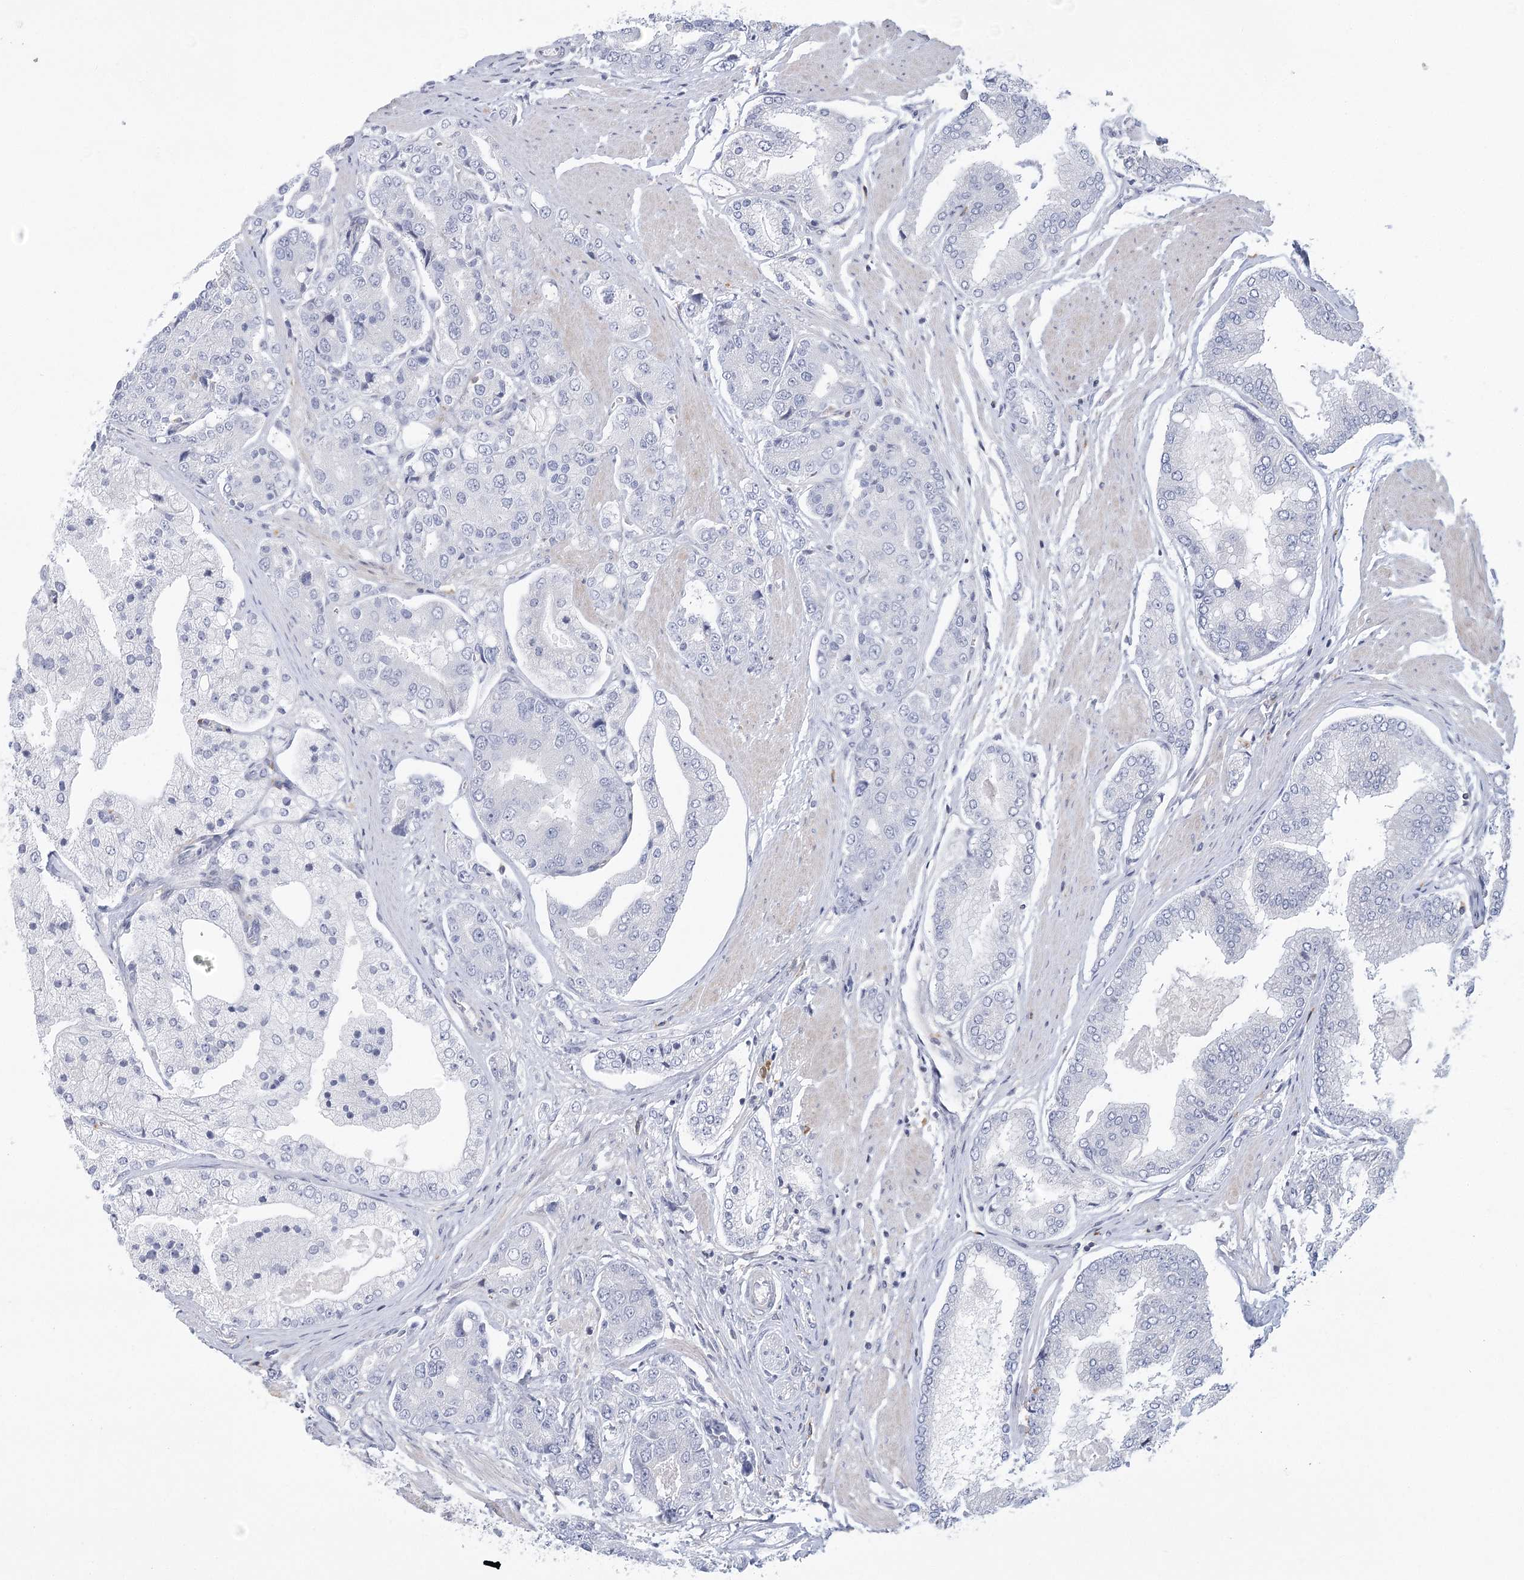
{"staining": {"intensity": "negative", "quantity": "none", "location": "none"}, "tissue": "prostate cancer", "cell_type": "Tumor cells", "image_type": "cancer", "snomed": [{"axis": "morphology", "description": "Adenocarcinoma, High grade"}, {"axis": "topography", "description": "Prostate"}], "caption": "Tumor cells show no significant protein staining in prostate cancer (adenocarcinoma (high-grade)).", "gene": "FAM76B", "patient": {"sex": "male", "age": 50}}